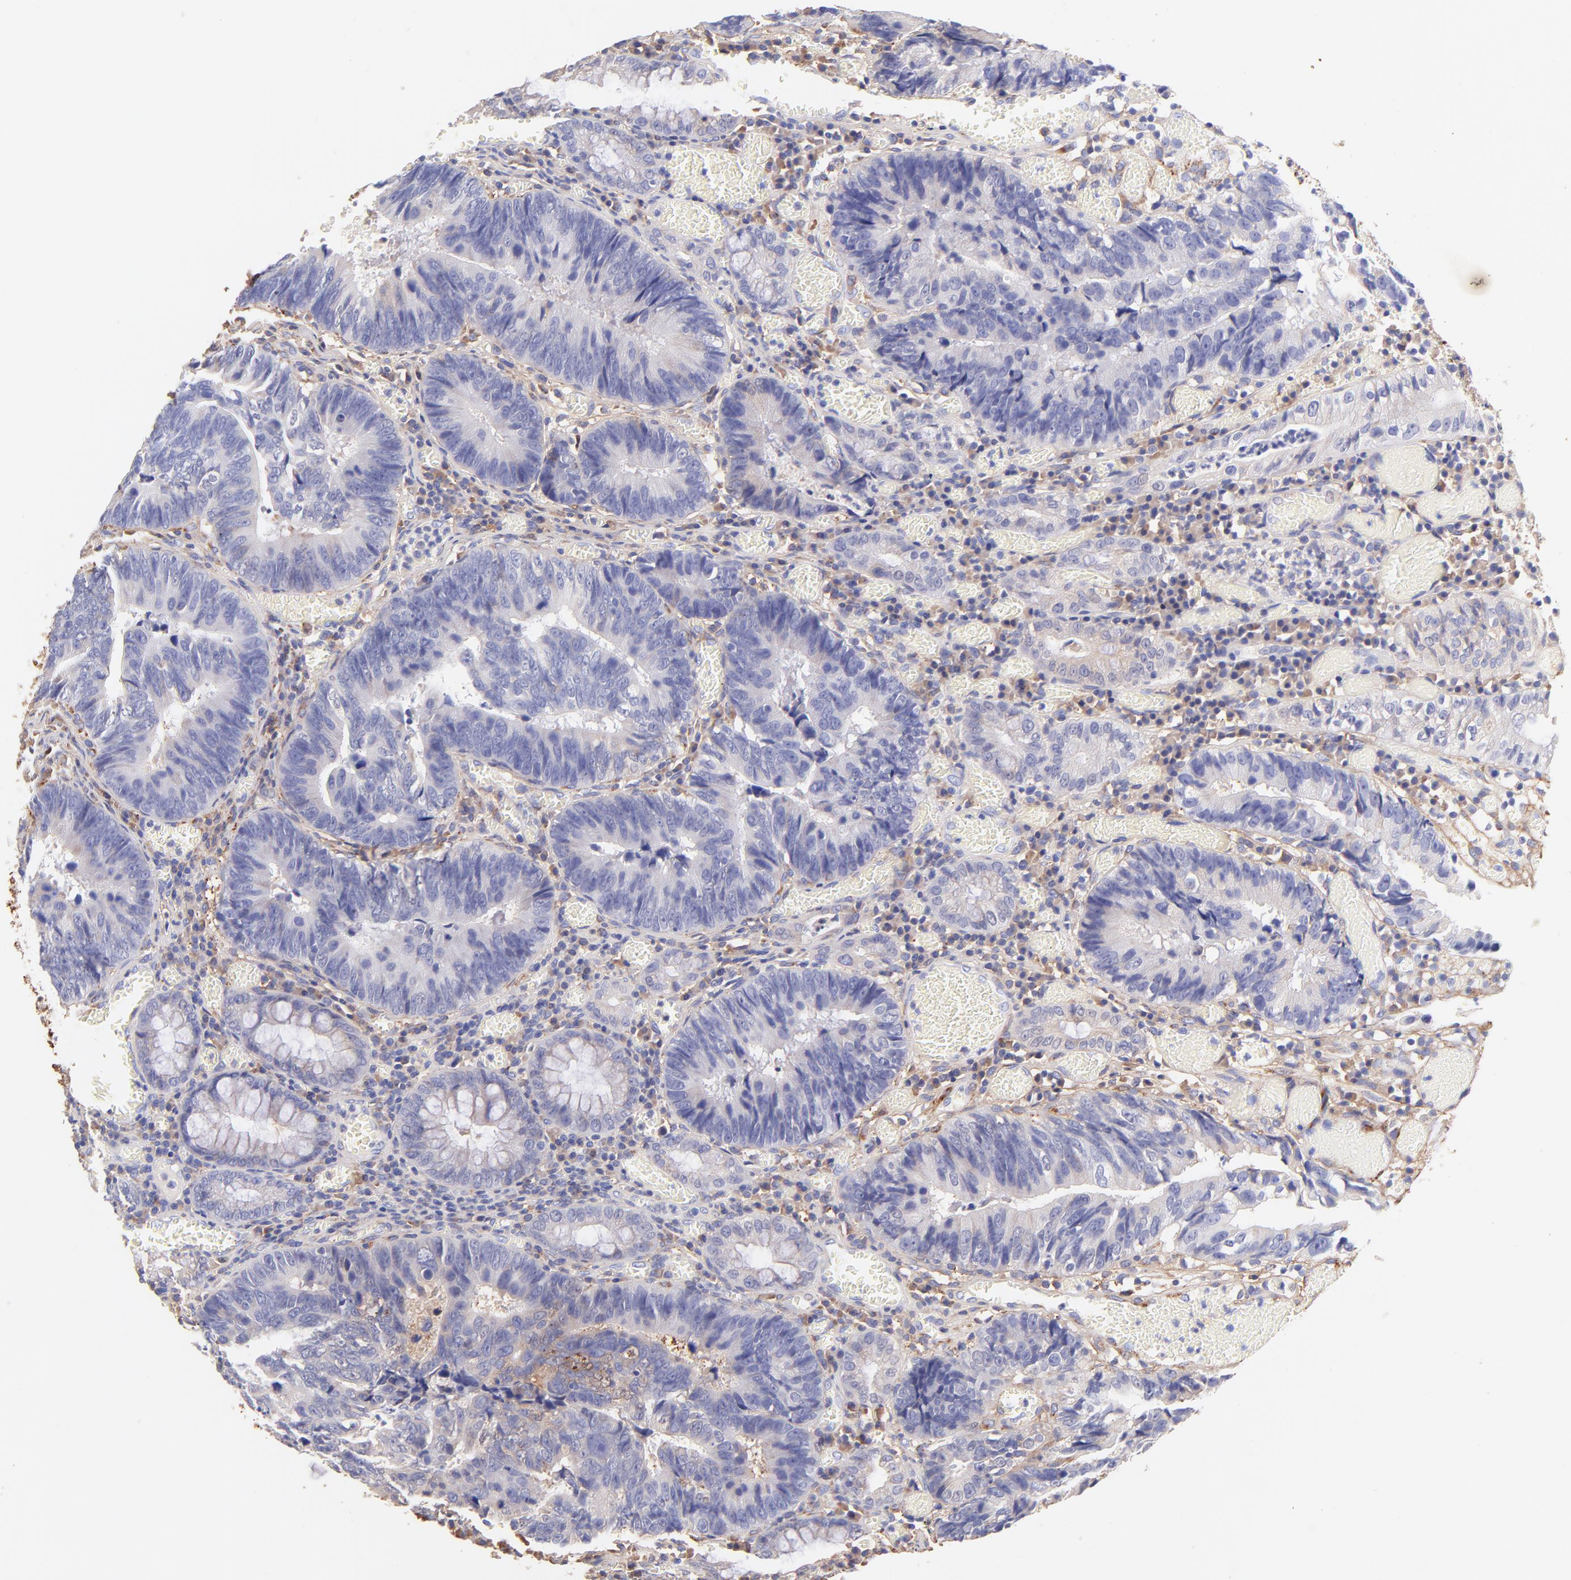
{"staining": {"intensity": "negative", "quantity": "none", "location": "none"}, "tissue": "colorectal cancer", "cell_type": "Tumor cells", "image_type": "cancer", "snomed": [{"axis": "morphology", "description": "Adenocarcinoma, NOS"}, {"axis": "topography", "description": "Rectum"}], "caption": "Image shows no significant protein staining in tumor cells of adenocarcinoma (colorectal).", "gene": "BGN", "patient": {"sex": "female", "age": 98}}